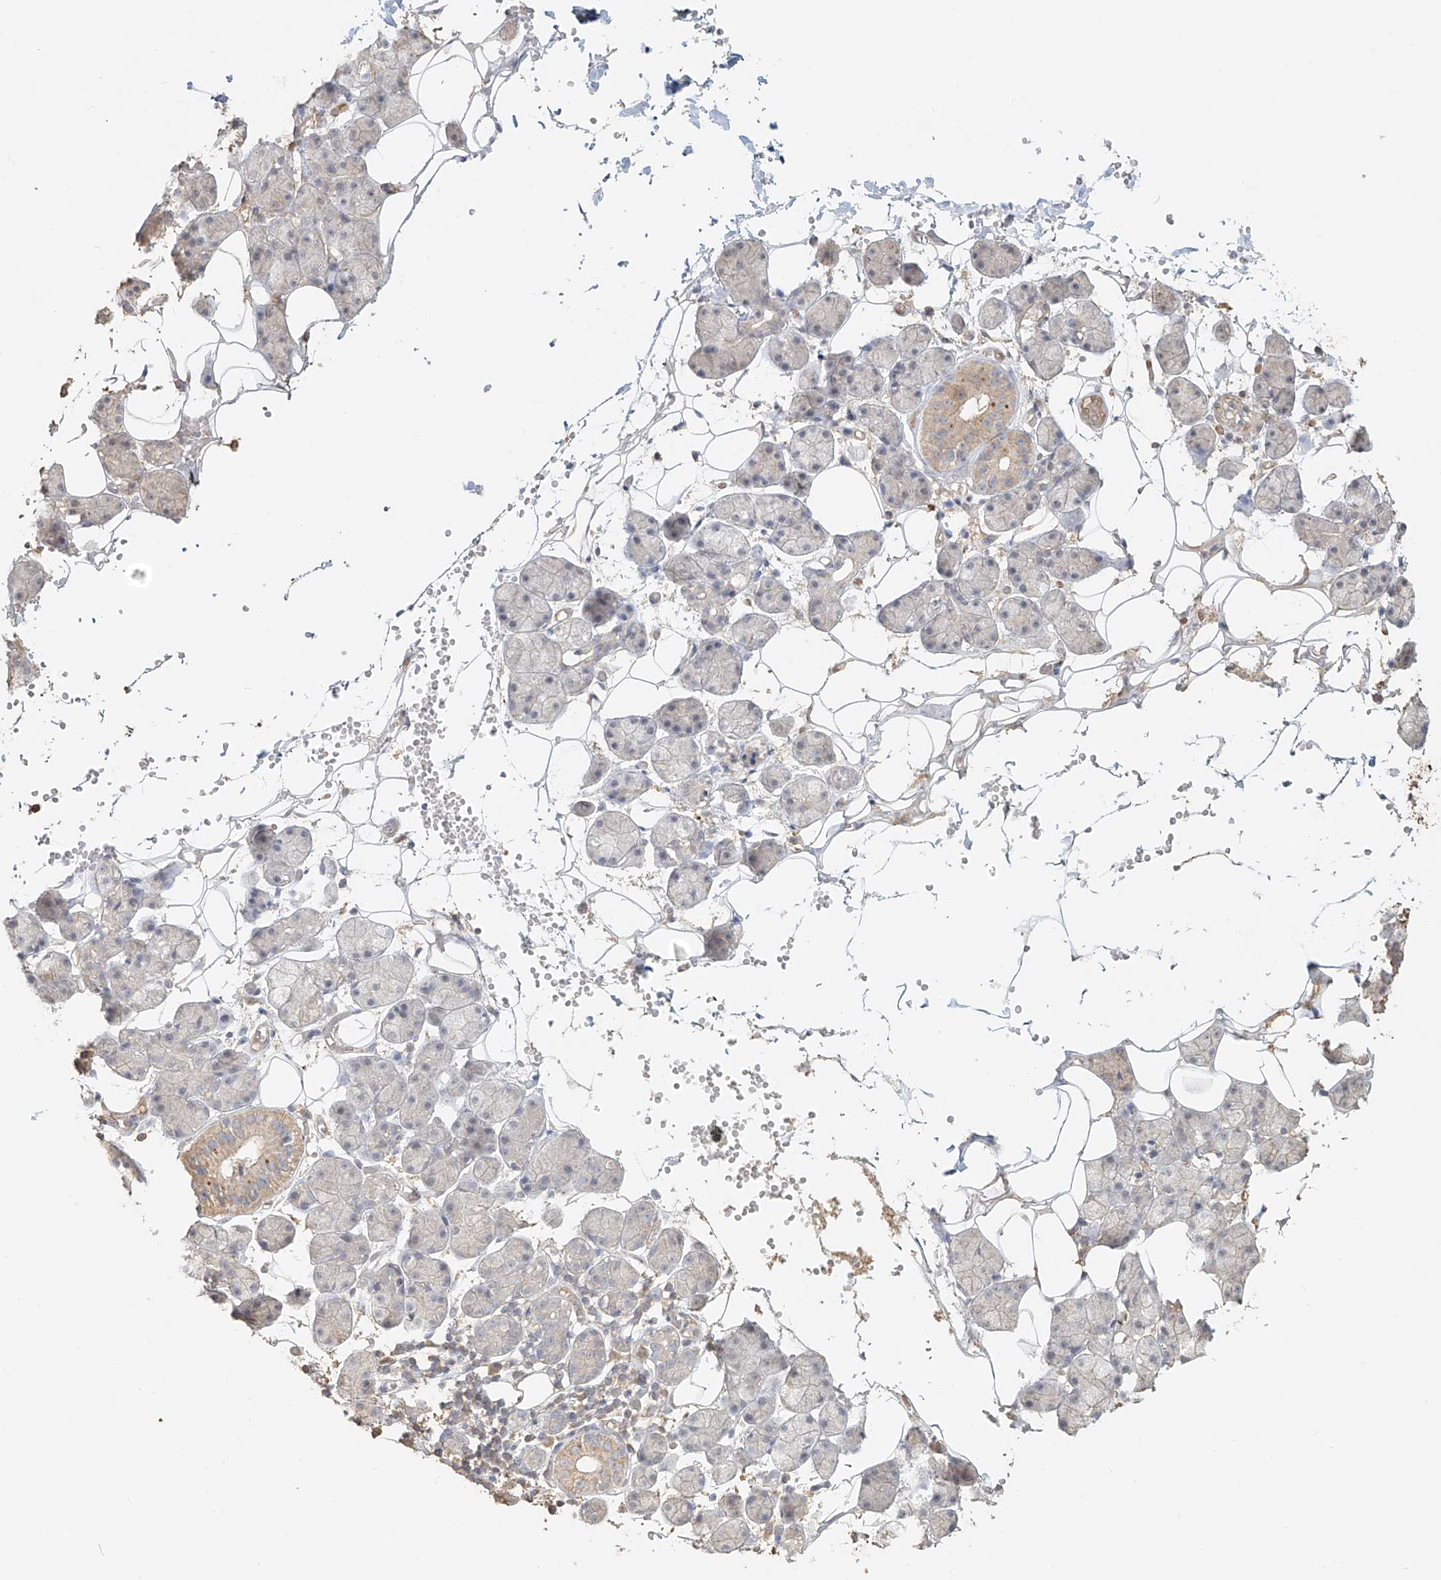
{"staining": {"intensity": "weak", "quantity": "<25%", "location": "cytoplasmic/membranous"}, "tissue": "salivary gland", "cell_type": "Glandular cells", "image_type": "normal", "snomed": [{"axis": "morphology", "description": "Normal tissue, NOS"}, {"axis": "topography", "description": "Salivary gland"}], "caption": "Image shows no protein expression in glandular cells of benign salivary gland. (DAB immunohistochemistry (IHC) with hematoxylin counter stain).", "gene": "NPHS1", "patient": {"sex": "female", "age": 33}}